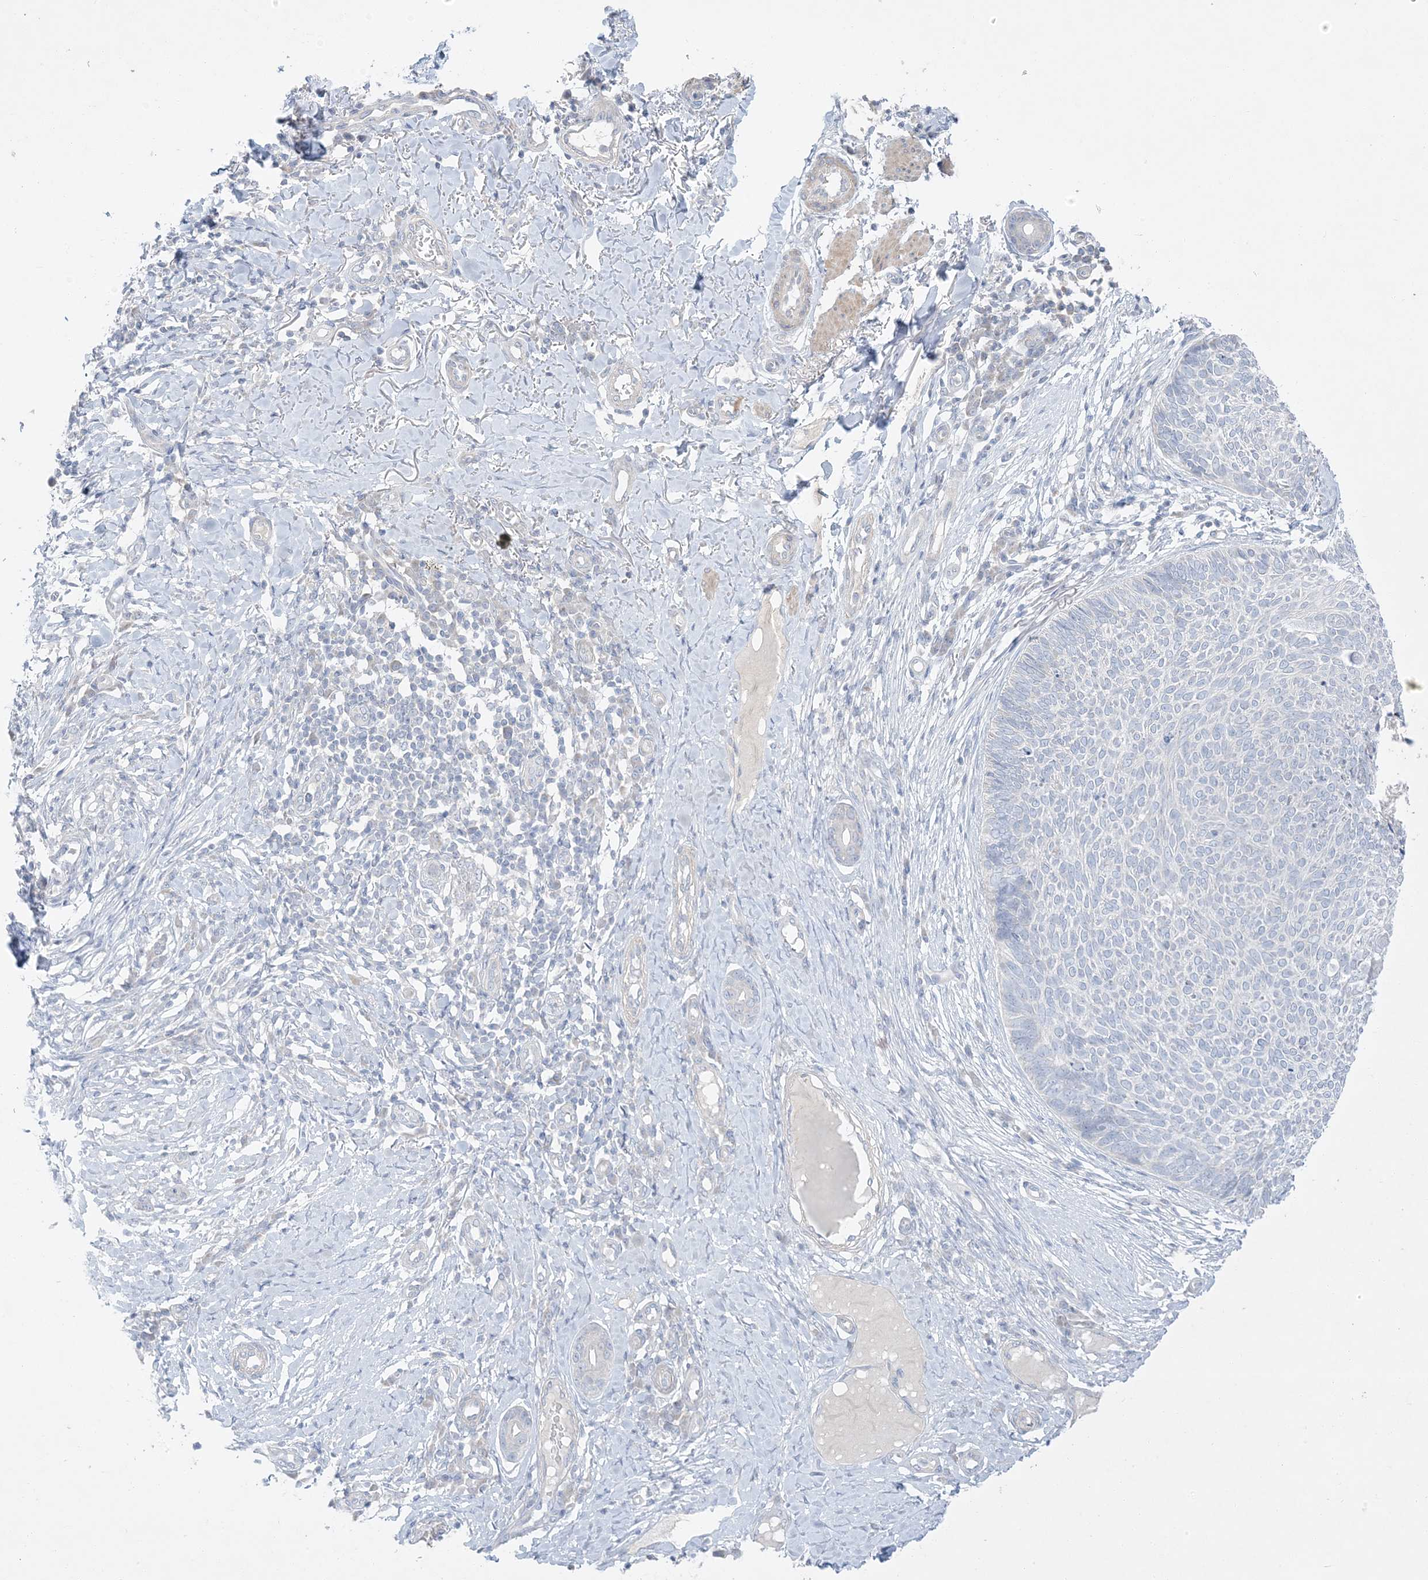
{"staining": {"intensity": "negative", "quantity": "none", "location": "none"}, "tissue": "skin cancer", "cell_type": "Tumor cells", "image_type": "cancer", "snomed": [{"axis": "morphology", "description": "Normal tissue, NOS"}, {"axis": "morphology", "description": "Basal cell carcinoma"}, {"axis": "topography", "description": "Skin"}], "caption": "Skin cancer was stained to show a protein in brown. There is no significant expression in tumor cells.", "gene": "FAM184A", "patient": {"sex": "male", "age": 50}}